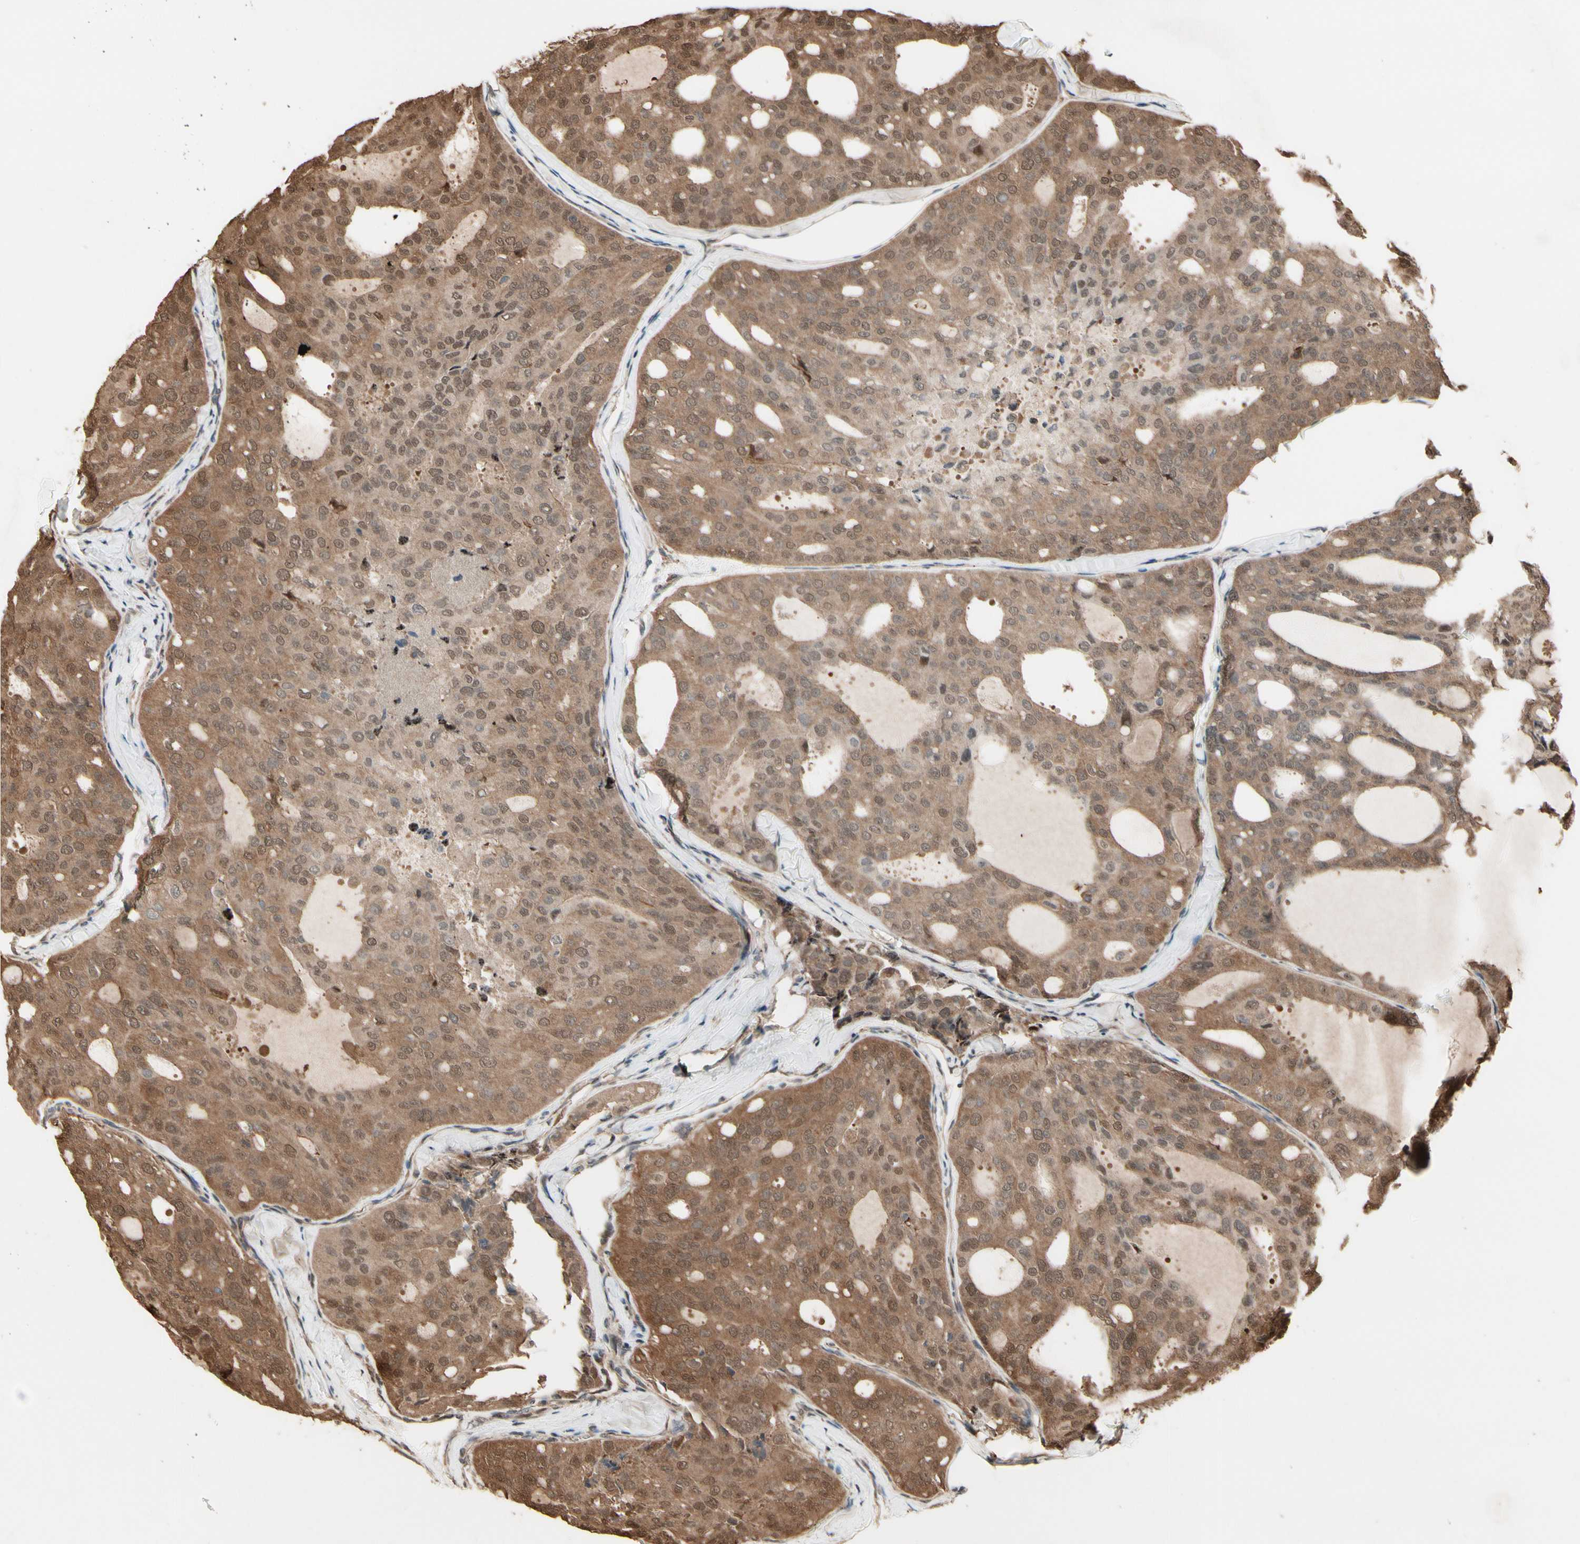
{"staining": {"intensity": "moderate", "quantity": "25%-75%", "location": "cytoplasmic/membranous,nuclear"}, "tissue": "thyroid cancer", "cell_type": "Tumor cells", "image_type": "cancer", "snomed": [{"axis": "morphology", "description": "Follicular adenoma carcinoma, NOS"}, {"axis": "topography", "description": "Thyroid gland"}], "caption": "Tumor cells show moderate cytoplasmic/membranous and nuclear positivity in approximately 25%-75% of cells in thyroid cancer.", "gene": "CSF1R", "patient": {"sex": "male", "age": 75}}